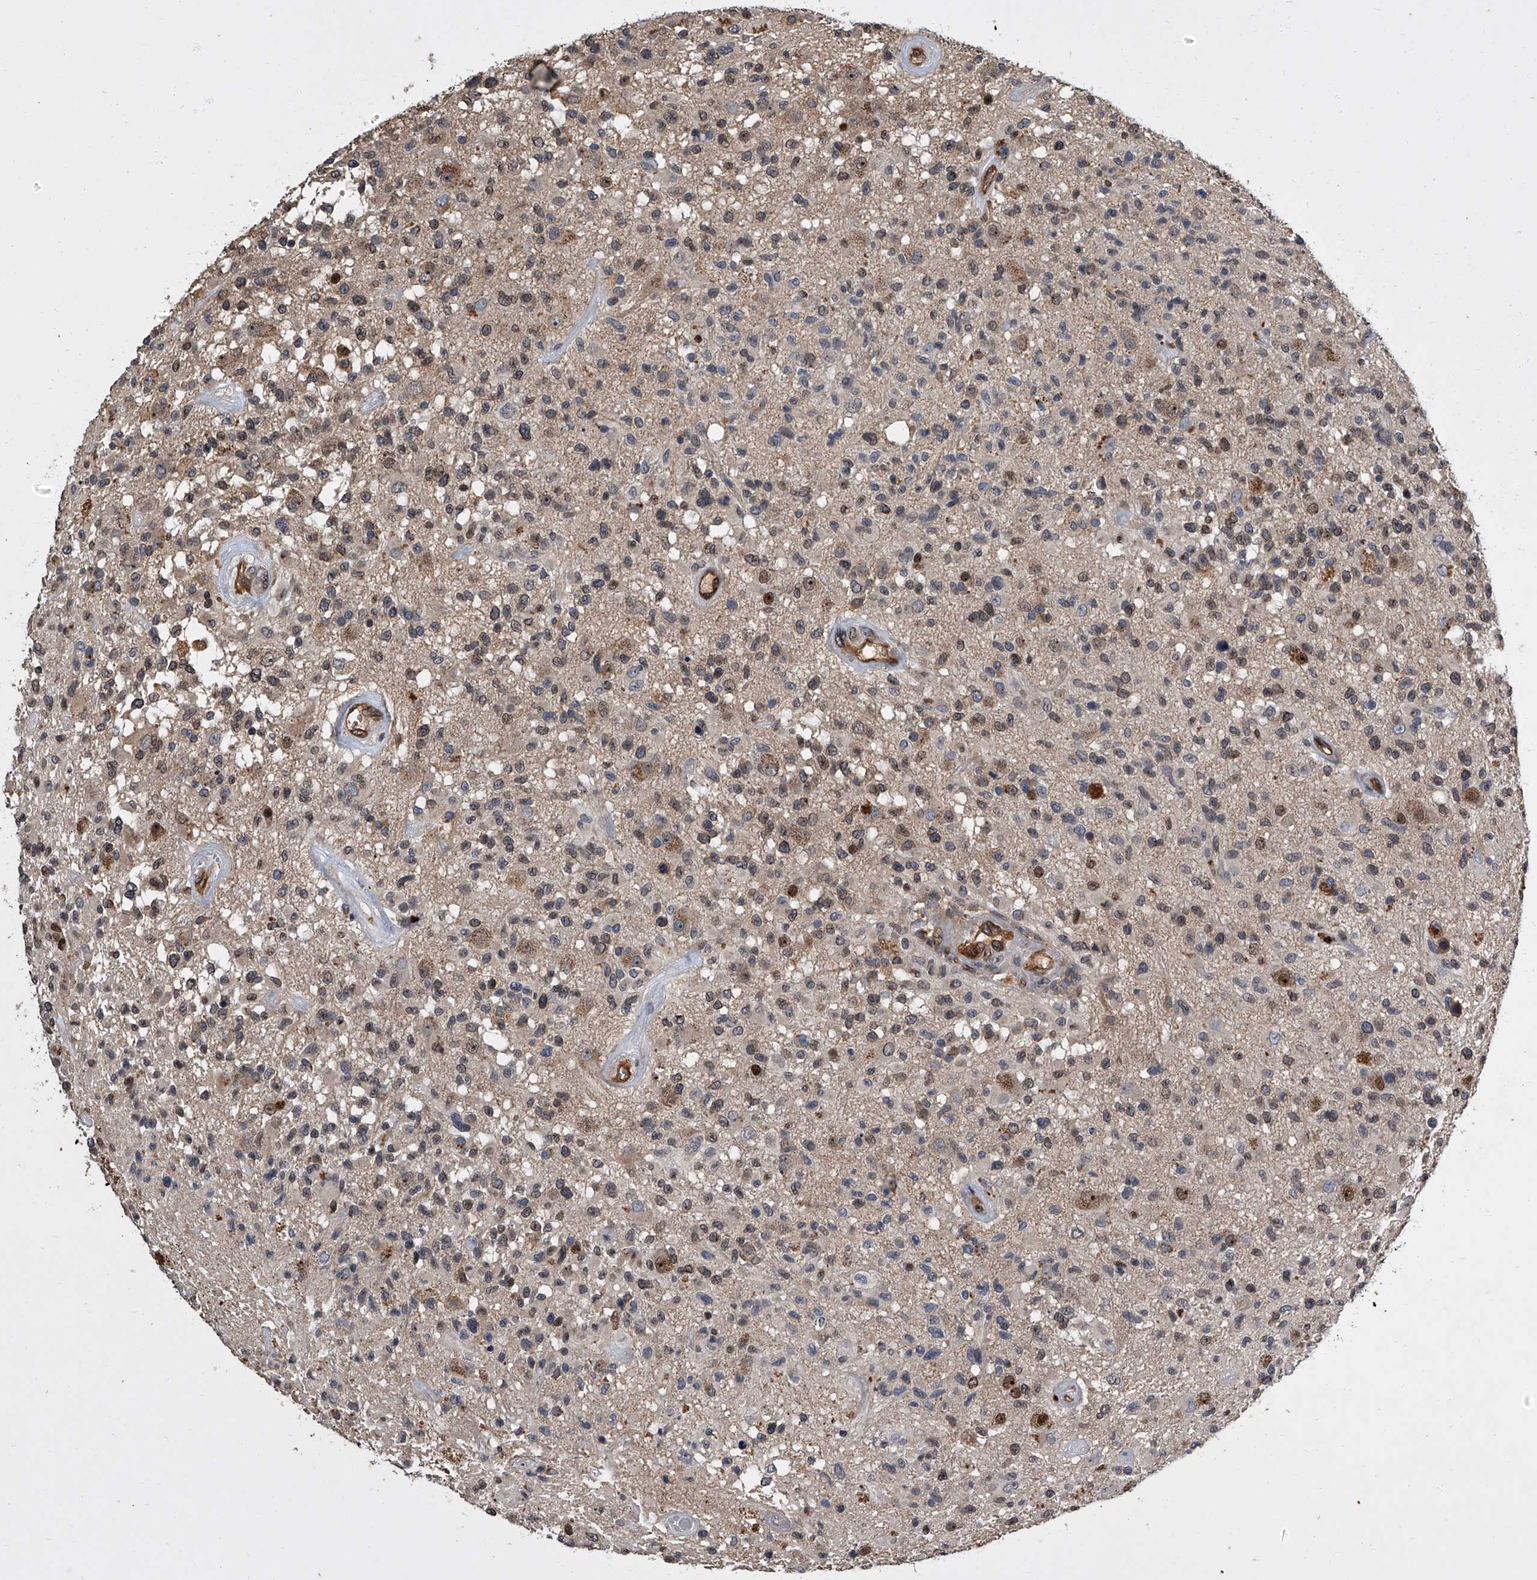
{"staining": {"intensity": "moderate", "quantity": "<25%", "location": "cytoplasmic/membranous,nuclear"}, "tissue": "glioma", "cell_type": "Tumor cells", "image_type": "cancer", "snomed": [{"axis": "morphology", "description": "Glioma, malignant, High grade"}, {"axis": "morphology", "description": "Glioblastoma, NOS"}, {"axis": "topography", "description": "Brain"}], "caption": "Immunohistochemistry (IHC) (DAB) staining of glioma exhibits moderate cytoplasmic/membranous and nuclear protein expression in about <25% of tumor cells.", "gene": "LRRC8C", "patient": {"sex": "male", "age": 60}}